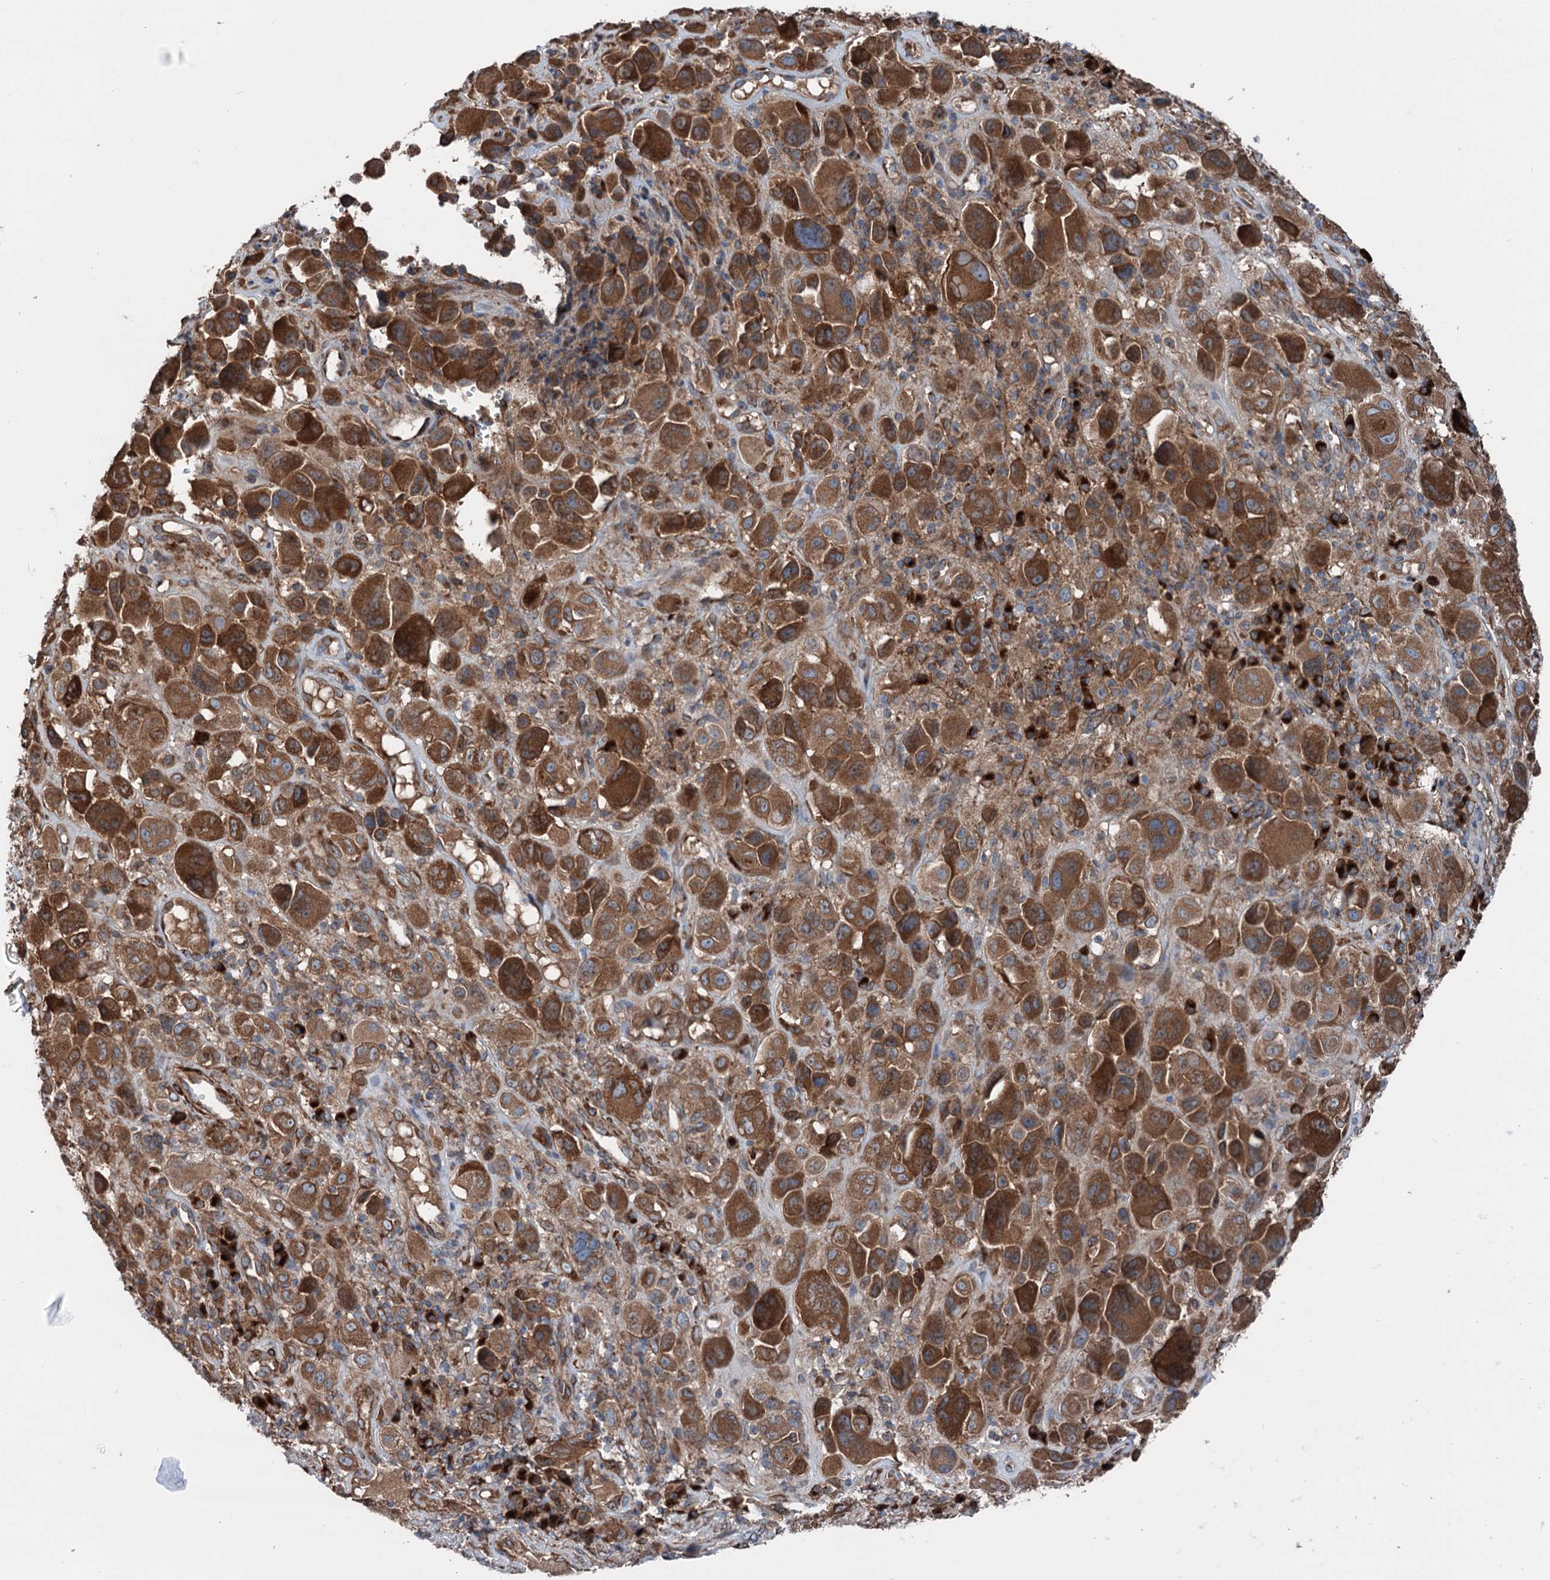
{"staining": {"intensity": "strong", "quantity": ">75%", "location": "cytoplasmic/membranous"}, "tissue": "melanoma", "cell_type": "Tumor cells", "image_type": "cancer", "snomed": [{"axis": "morphology", "description": "Malignant melanoma, NOS"}, {"axis": "topography", "description": "Skin of trunk"}], "caption": "This is a histology image of immunohistochemistry staining of malignant melanoma, which shows strong staining in the cytoplasmic/membranous of tumor cells.", "gene": "CALCOCO1", "patient": {"sex": "male", "age": 71}}